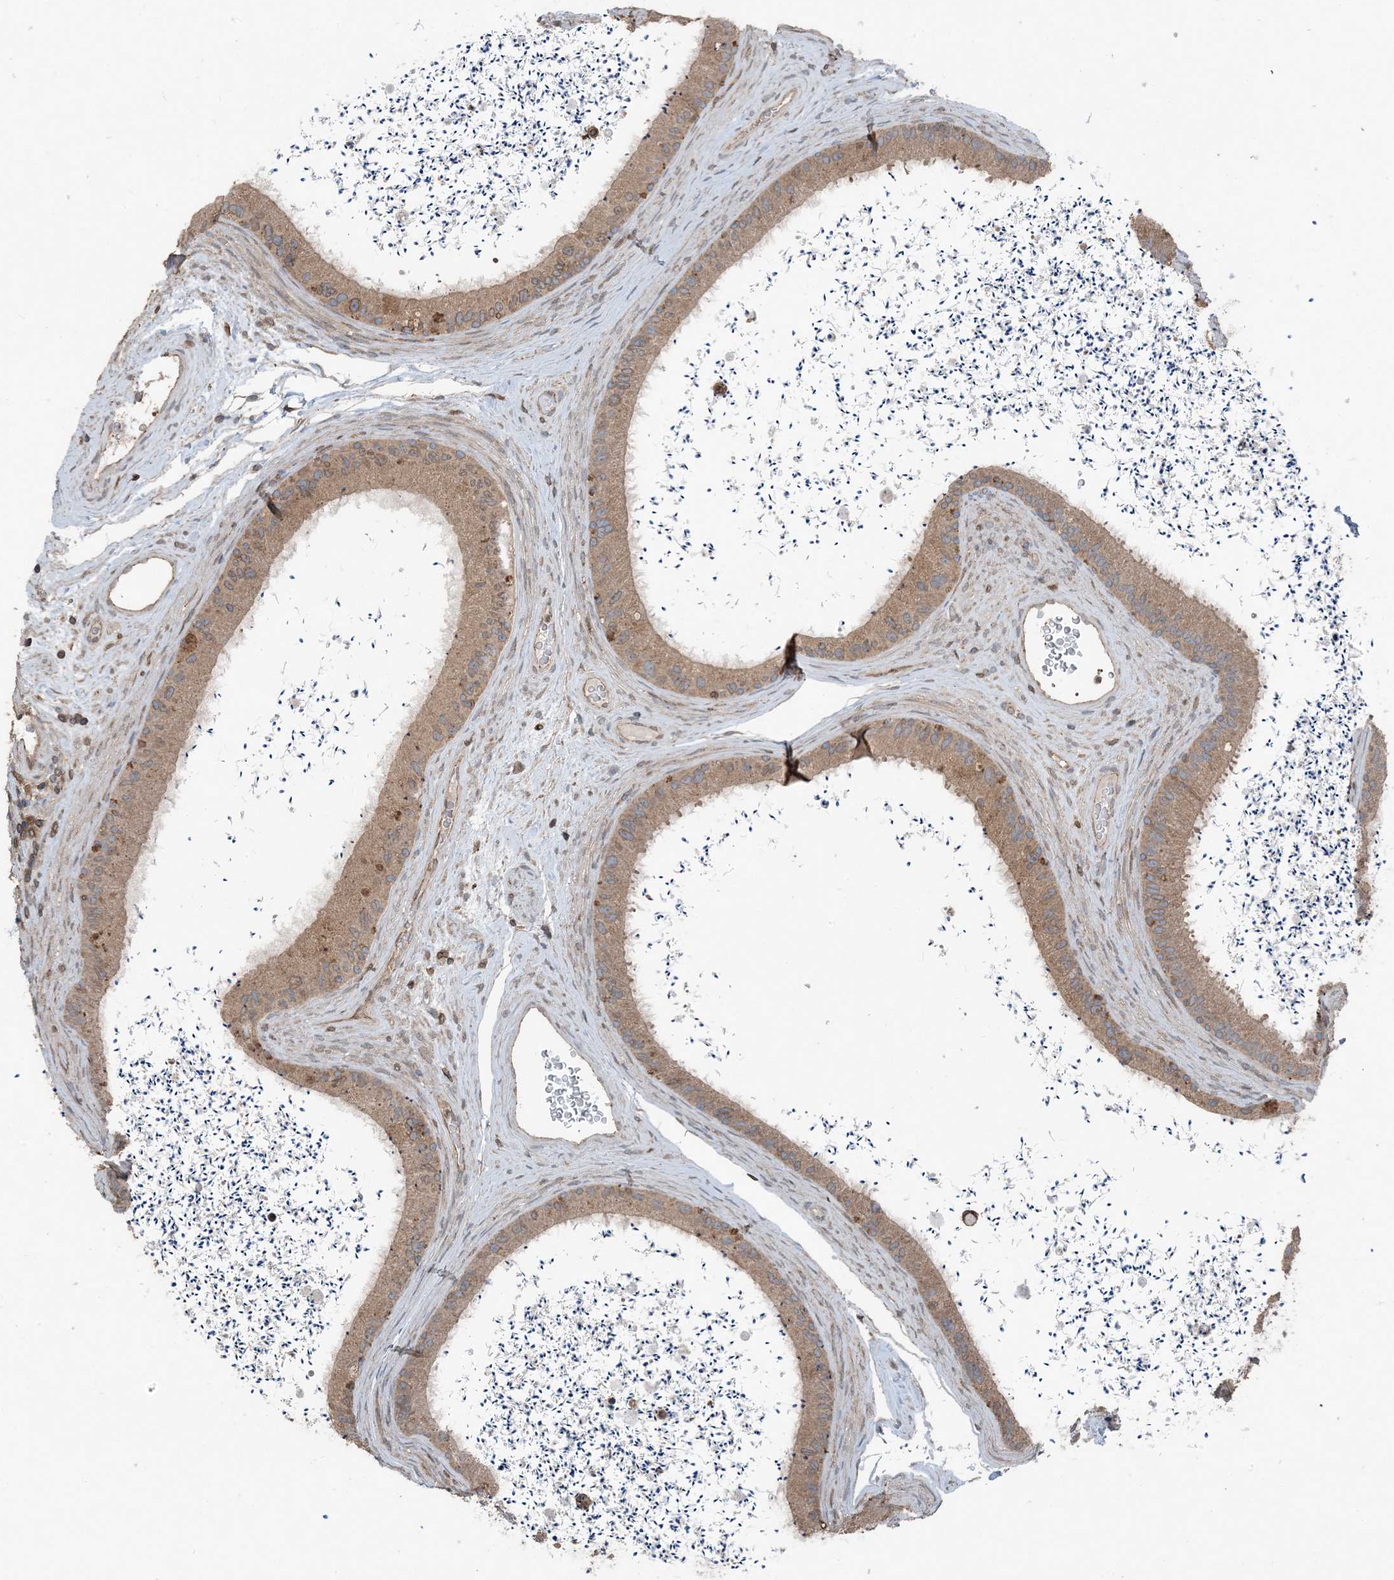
{"staining": {"intensity": "moderate", "quantity": "25%-75%", "location": "cytoplasmic/membranous"}, "tissue": "epididymis", "cell_type": "Glandular cells", "image_type": "normal", "snomed": [{"axis": "morphology", "description": "Normal tissue, NOS"}, {"axis": "topography", "description": "Epididymis, spermatic cord, NOS"}], "caption": "A high-resolution image shows IHC staining of unremarkable epididymis, which exhibits moderate cytoplasmic/membranous staining in about 25%-75% of glandular cells.", "gene": "ZFAND2B", "patient": {"sex": "male", "age": 50}}